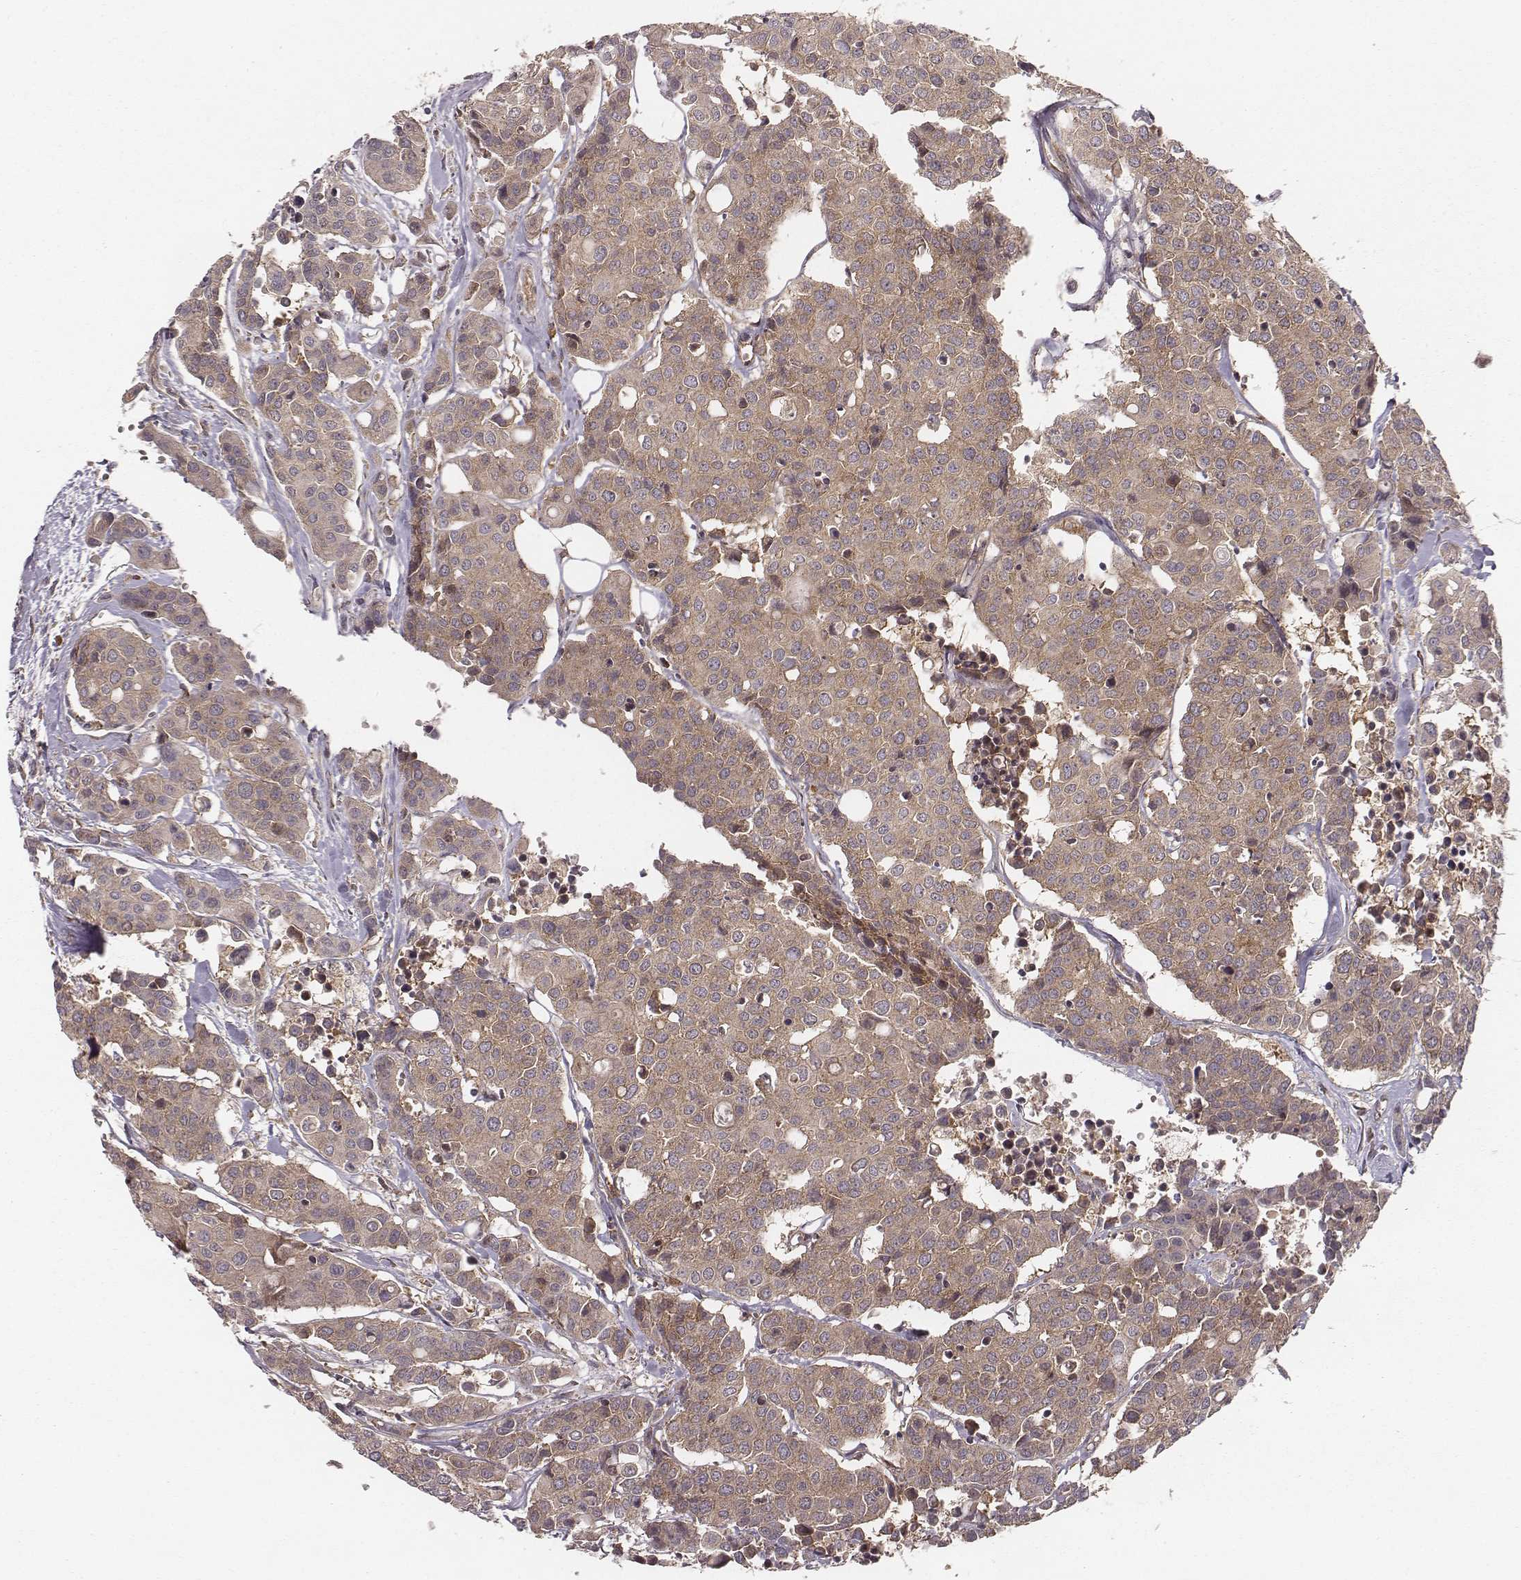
{"staining": {"intensity": "moderate", "quantity": ">75%", "location": "cytoplasmic/membranous"}, "tissue": "carcinoid", "cell_type": "Tumor cells", "image_type": "cancer", "snomed": [{"axis": "morphology", "description": "Carcinoid, malignant, NOS"}, {"axis": "topography", "description": "Colon"}], "caption": "Immunohistochemistry (IHC) of carcinoid exhibits medium levels of moderate cytoplasmic/membranous expression in approximately >75% of tumor cells. (brown staining indicates protein expression, while blue staining denotes nuclei).", "gene": "VPS26A", "patient": {"sex": "male", "age": 81}}